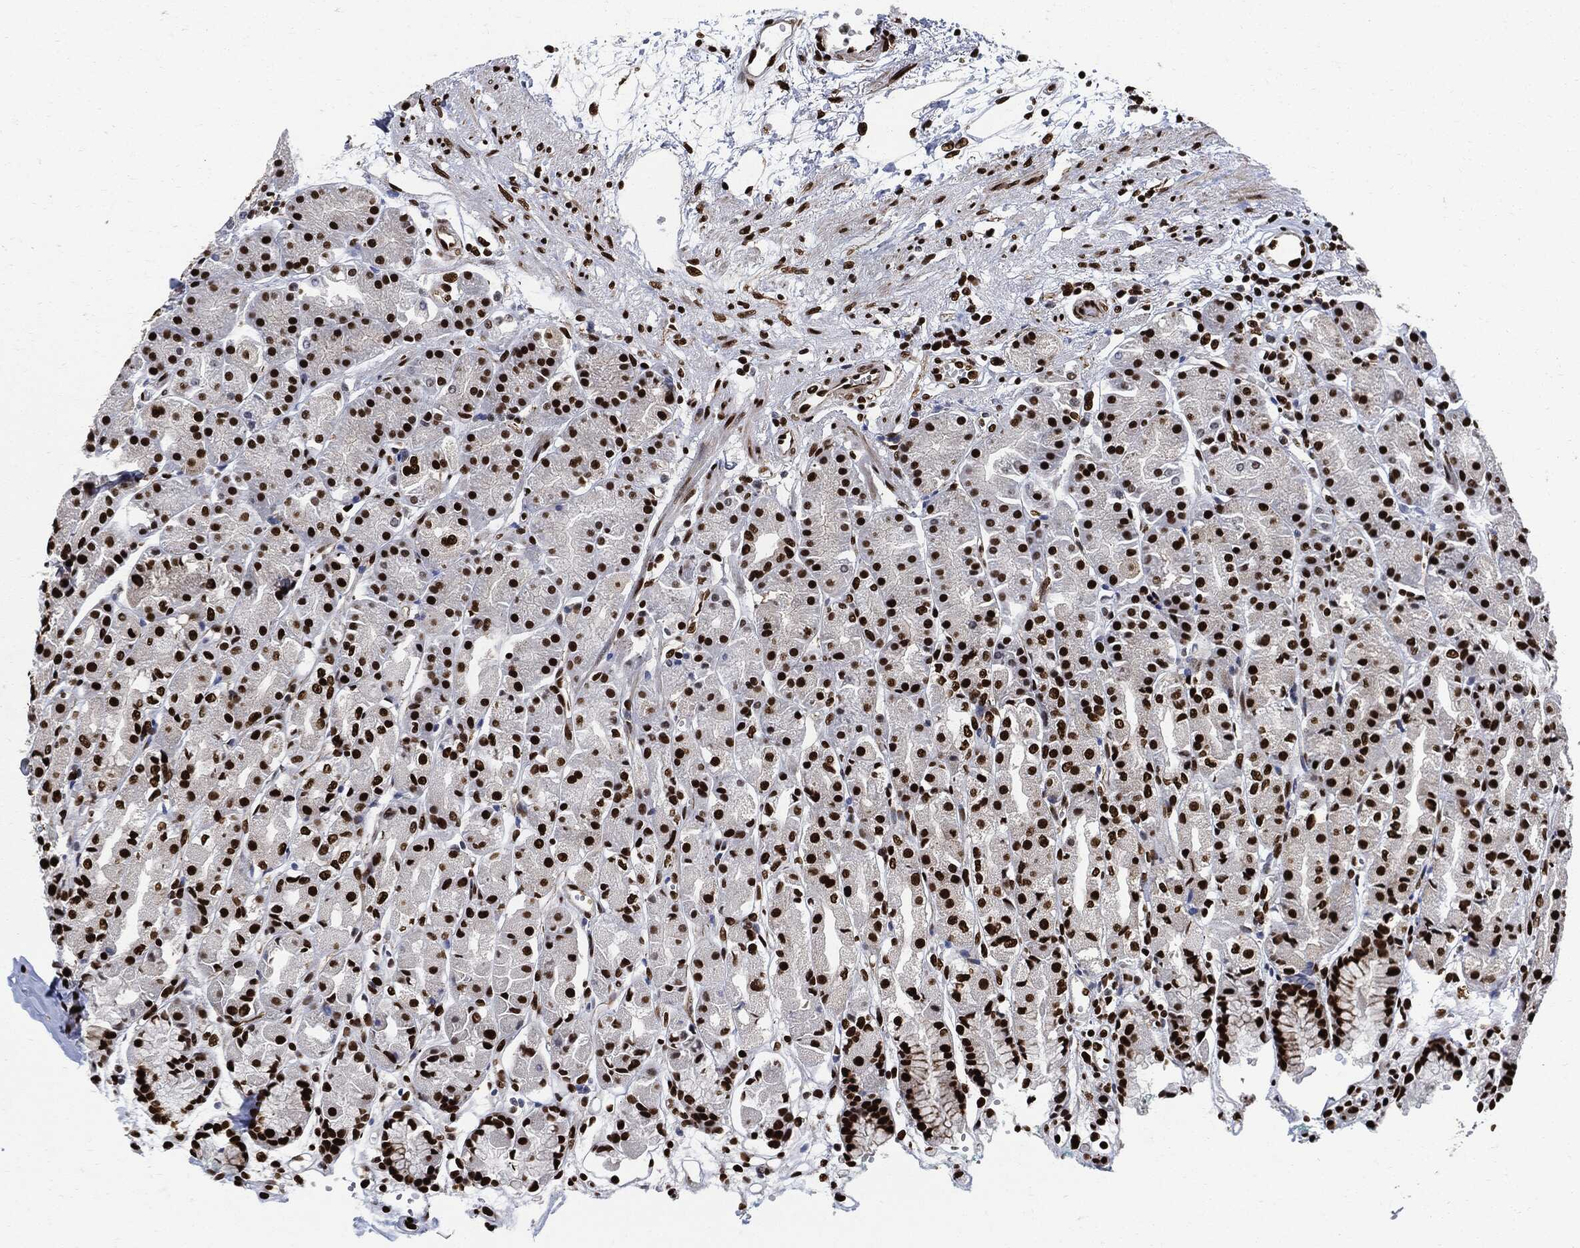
{"staining": {"intensity": "strong", "quantity": ">75%", "location": "nuclear"}, "tissue": "stomach", "cell_type": "Glandular cells", "image_type": "normal", "snomed": [{"axis": "morphology", "description": "Normal tissue, NOS"}, {"axis": "morphology", "description": "Adenocarcinoma, NOS"}, {"axis": "topography", "description": "Stomach"}], "caption": "This micrograph exhibits benign stomach stained with IHC to label a protein in brown. The nuclear of glandular cells show strong positivity for the protein. Nuclei are counter-stained blue.", "gene": "RECQL", "patient": {"sex": "female", "age": 81}}